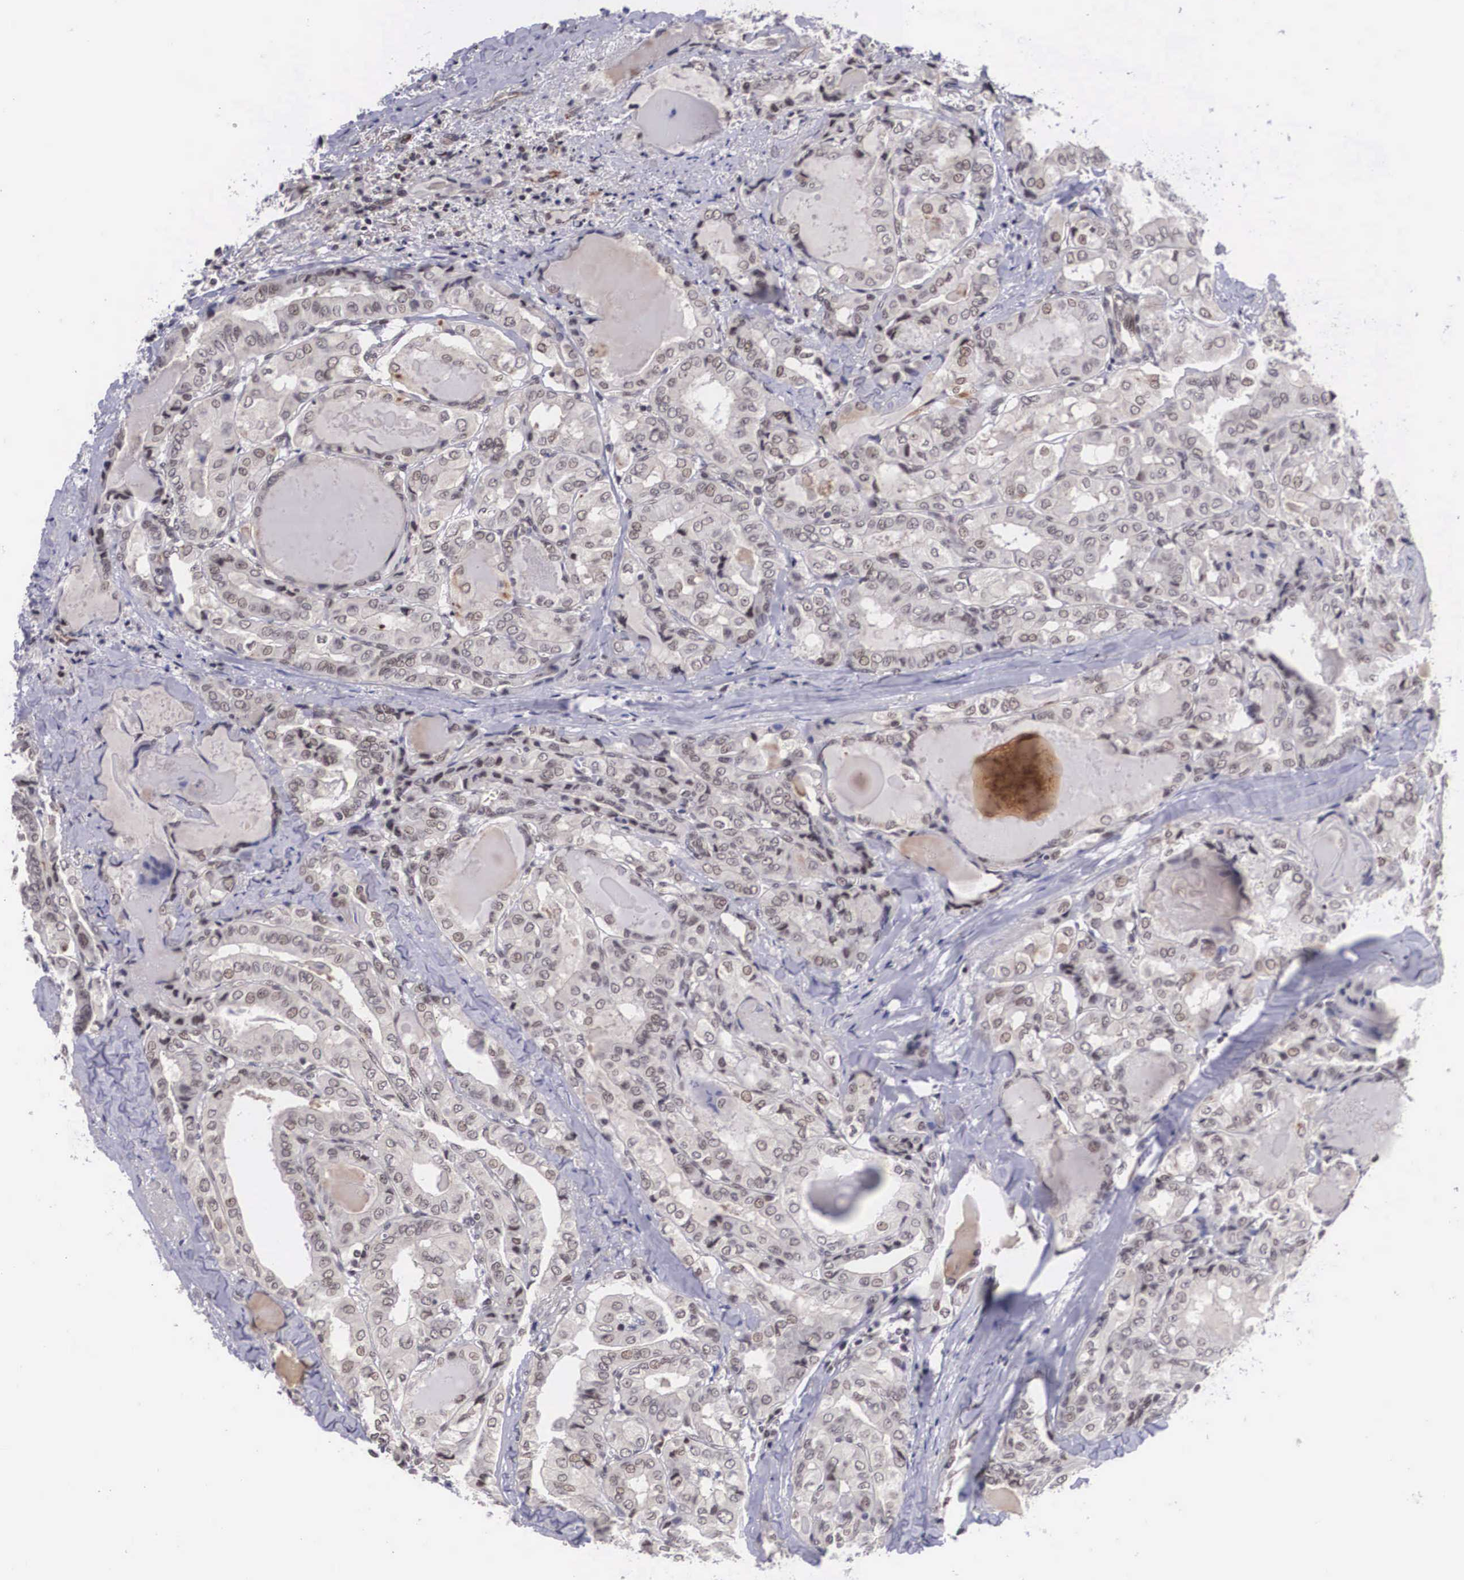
{"staining": {"intensity": "weak", "quantity": "<25%", "location": "nuclear"}, "tissue": "thyroid cancer", "cell_type": "Tumor cells", "image_type": "cancer", "snomed": [{"axis": "morphology", "description": "Papillary adenocarcinoma, NOS"}, {"axis": "topography", "description": "Thyroid gland"}], "caption": "Tumor cells show no significant staining in thyroid cancer (papillary adenocarcinoma). Nuclei are stained in blue.", "gene": "MORC2", "patient": {"sex": "female", "age": 71}}